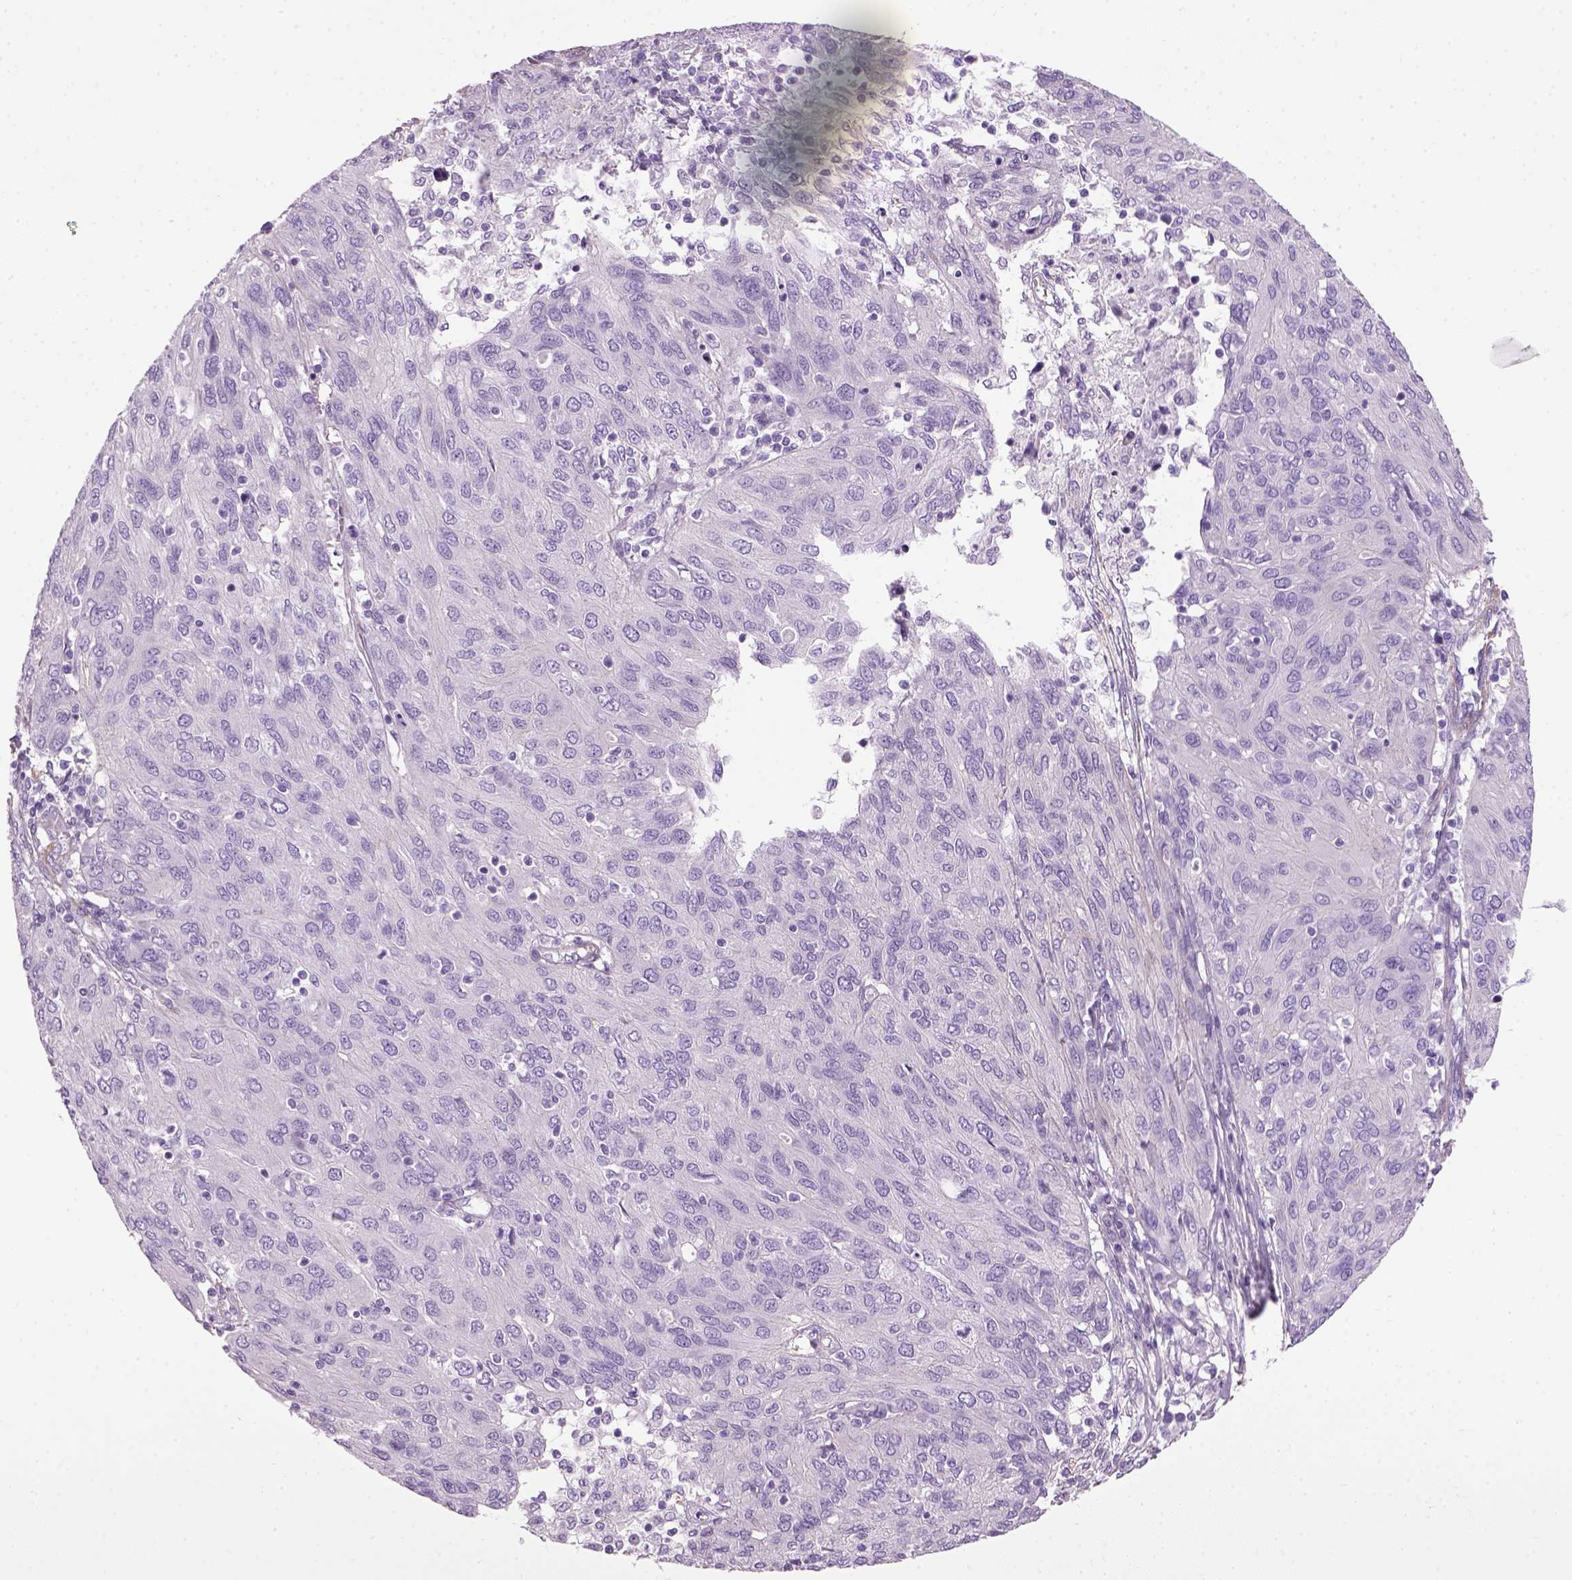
{"staining": {"intensity": "negative", "quantity": "none", "location": "none"}, "tissue": "ovarian cancer", "cell_type": "Tumor cells", "image_type": "cancer", "snomed": [{"axis": "morphology", "description": "Carcinoma, endometroid"}, {"axis": "topography", "description": "Ovary"}], "caption": "Tumor cells show no significant staining in ovarian cancer.", "gene": "FAM161A", "patient": {"sex": "female", "age": 50}}